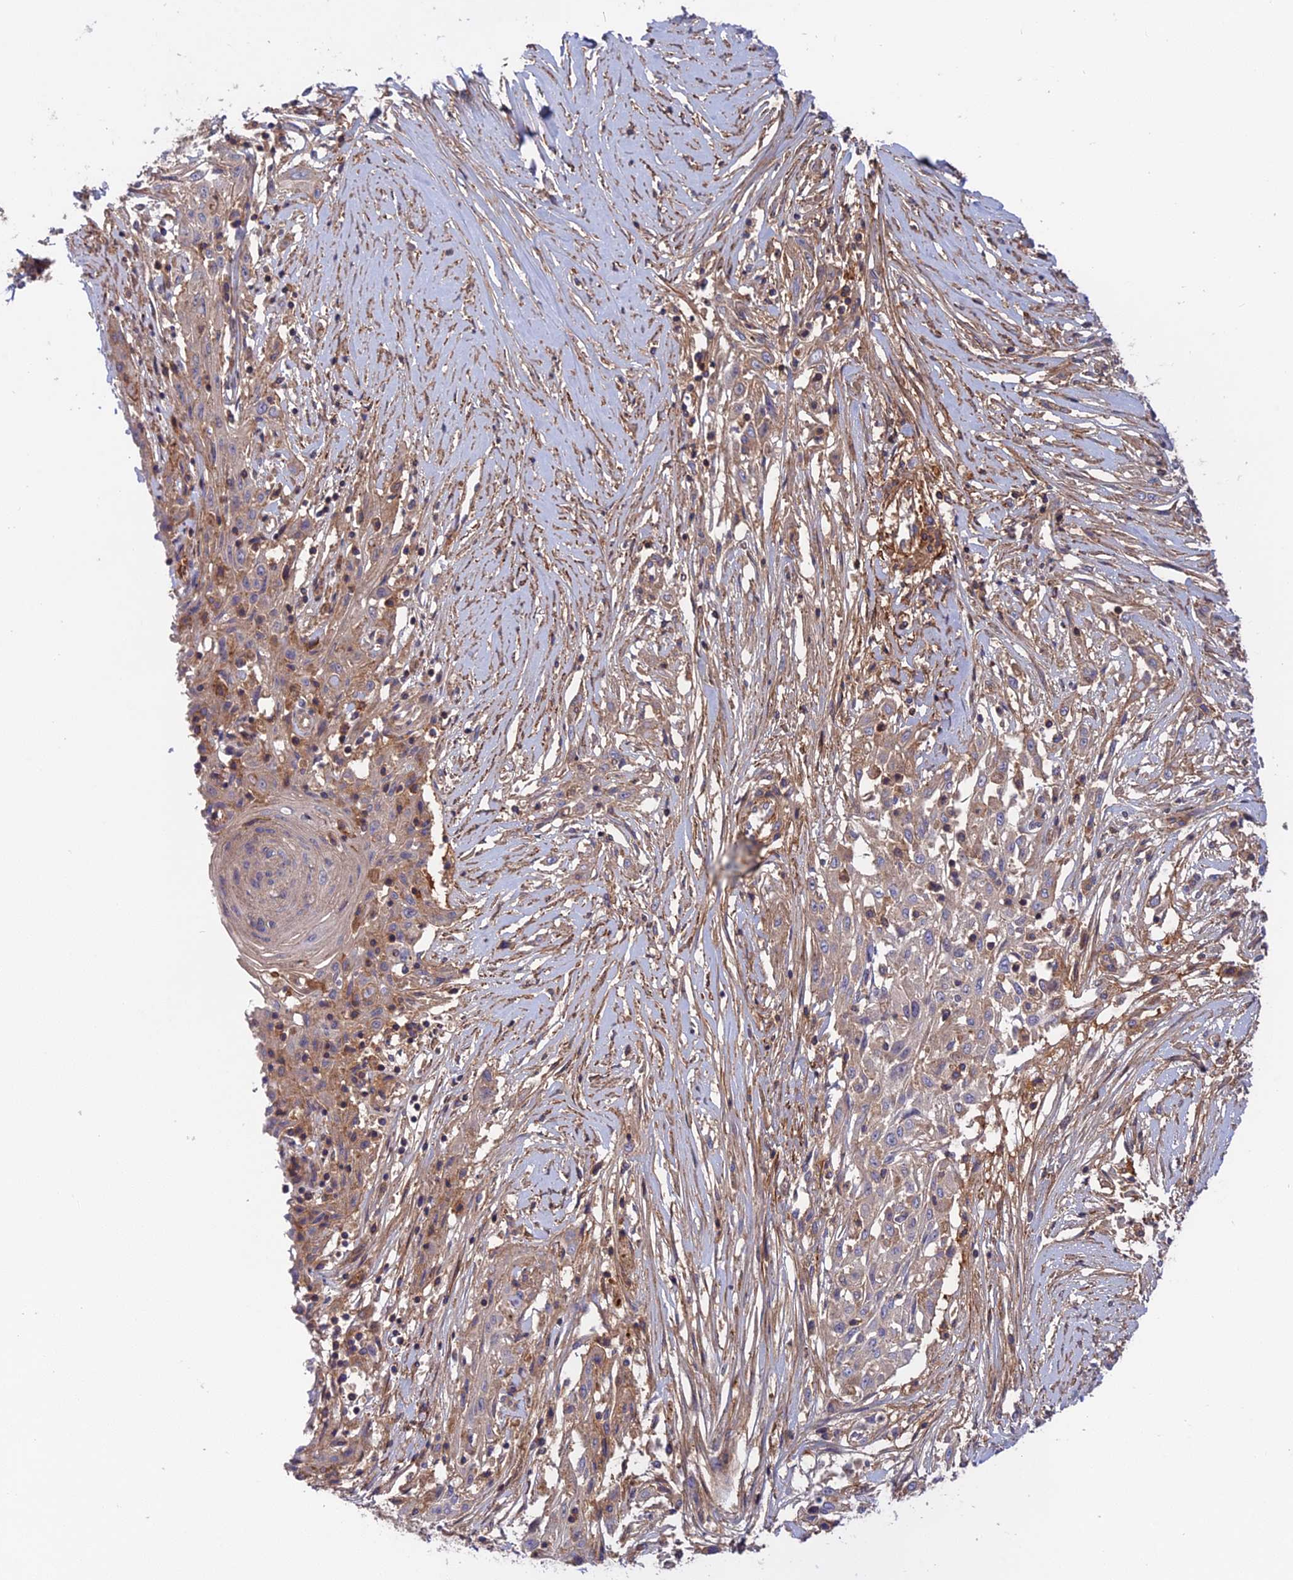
{"staining": {"intensity": "weak", "quantity": "<25%", "location": "cytoplasmic/membranous"}, "tissue": "skin cancer", "cell_type": "Tumor cells", "image_type": "cancer", "snomed": [{"axis": "morphology", "description": "Squamous cell carcinoma, NOS"}, {"axis": "morphology", "description": "Squamous cell carcinoma, metastatic, NOS"}, {"axis": "topography", "description": "Skin"}, {"axis": "topography", "description": "Lymph node"}], "caption": "Image shows no protein positivity in tumor cells of squamous cell carcinoma (skin) tissue. The staining was performed using DAB to visualize the protein expression in brown, while the nuclei were stained in blue with hematoxylin (Magnification: 20x).", "gene": "CPNE7", "patient": {"sex": "male", "age": 75}}